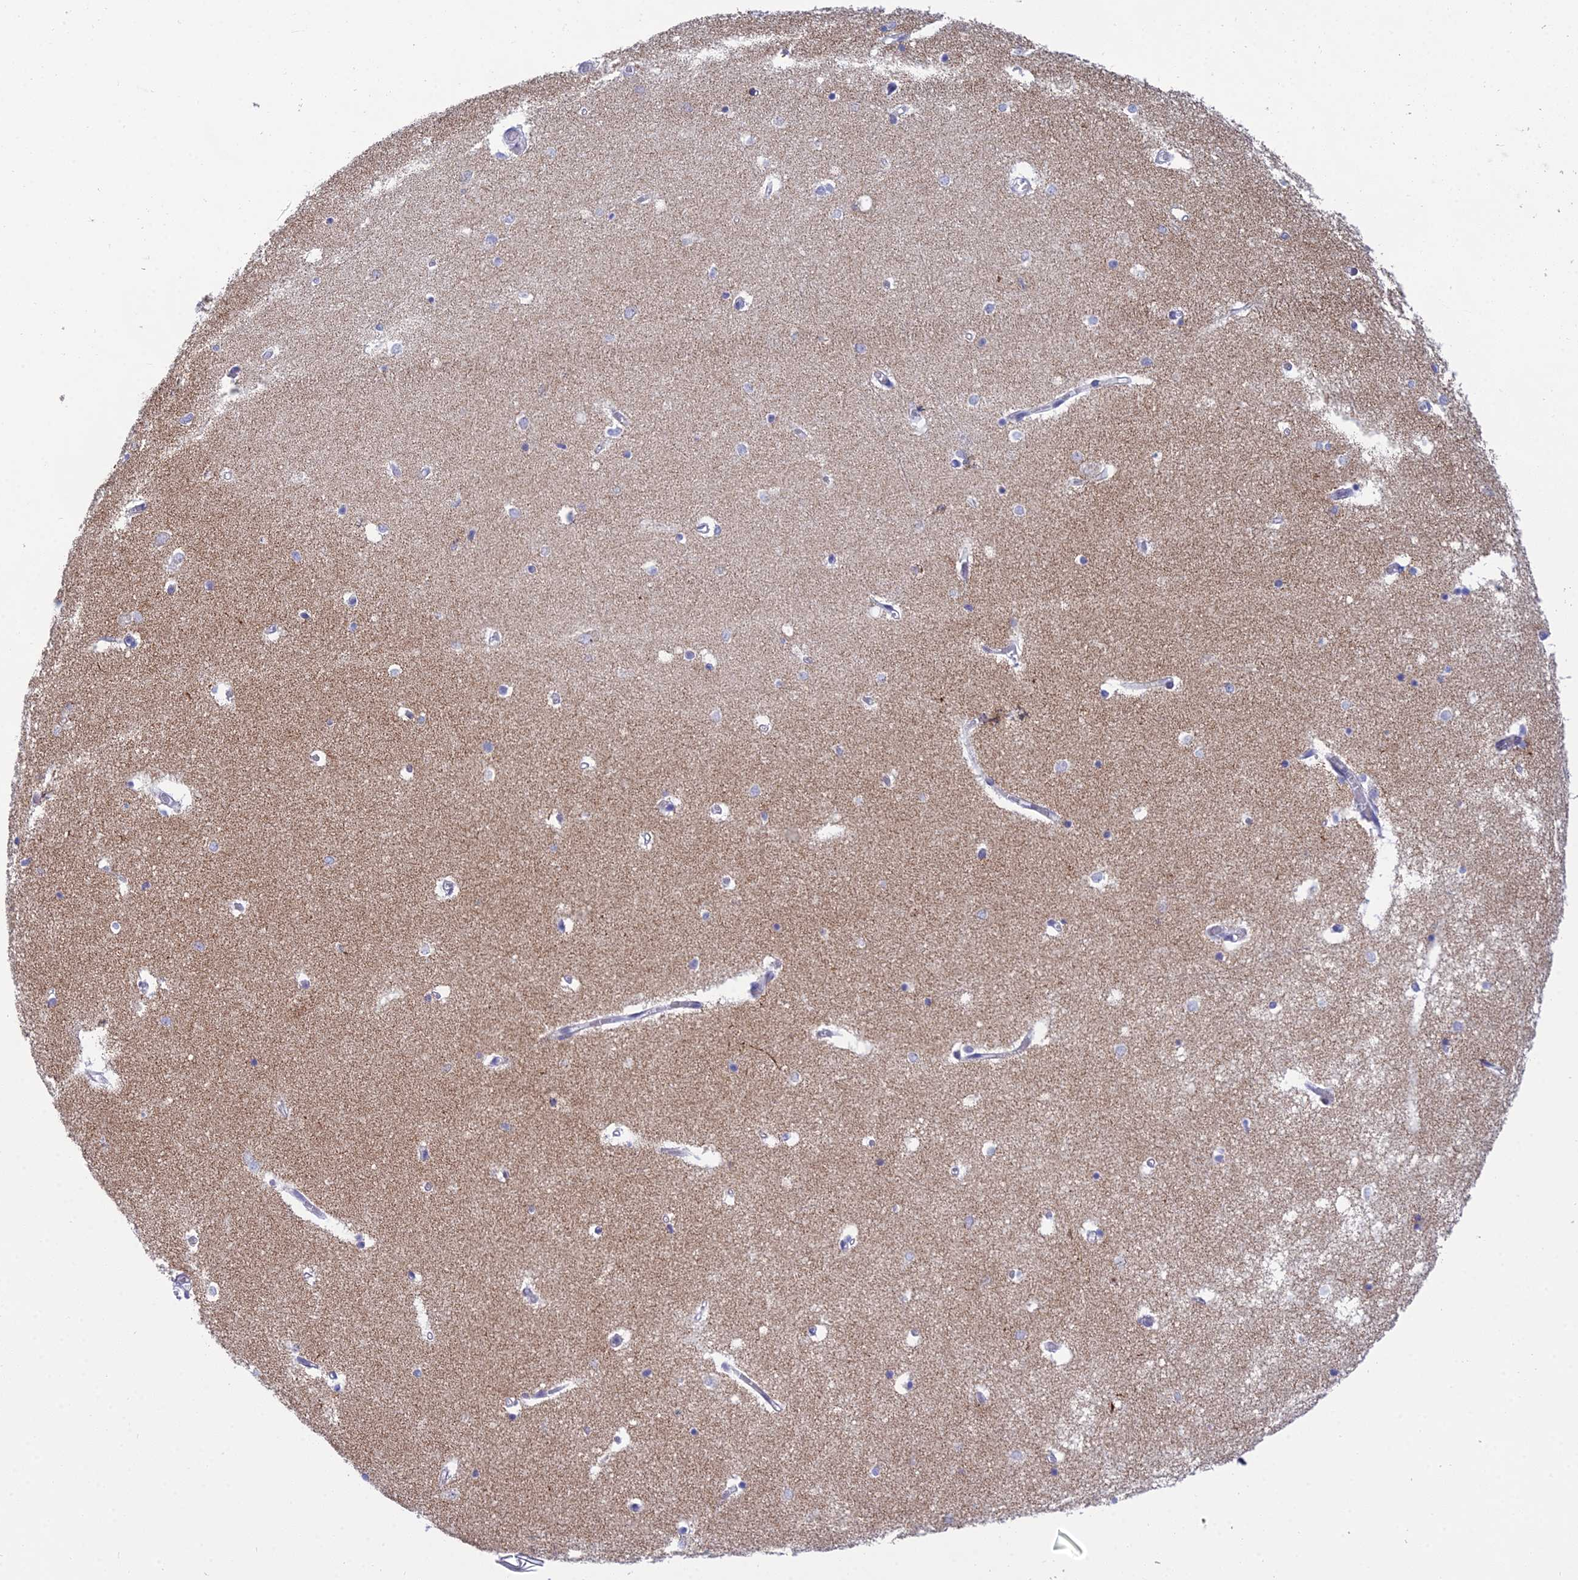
{"staining": {"intensity": "negative", "quantity": "none", "location": "none"}, "tissue": "hippocampus", "cell_type": "Glial cells", "image_type": "normal", "snomed": [{"axis": "morphology", "description": "Normal tissue, NOS"}, {"axis": "topography", "description": "Hippocampus"}], "caption": "Immunohistochemistry photomicrograph of normal human hippocampus stained for a protein (brown), which exhibits no staining in glial cells. (DAB (3,3'-diaminobenzidine) immunohistochemistry, high magnification).", "gene": "PRR13", "patient": {"sex": "male", "age": 70}}